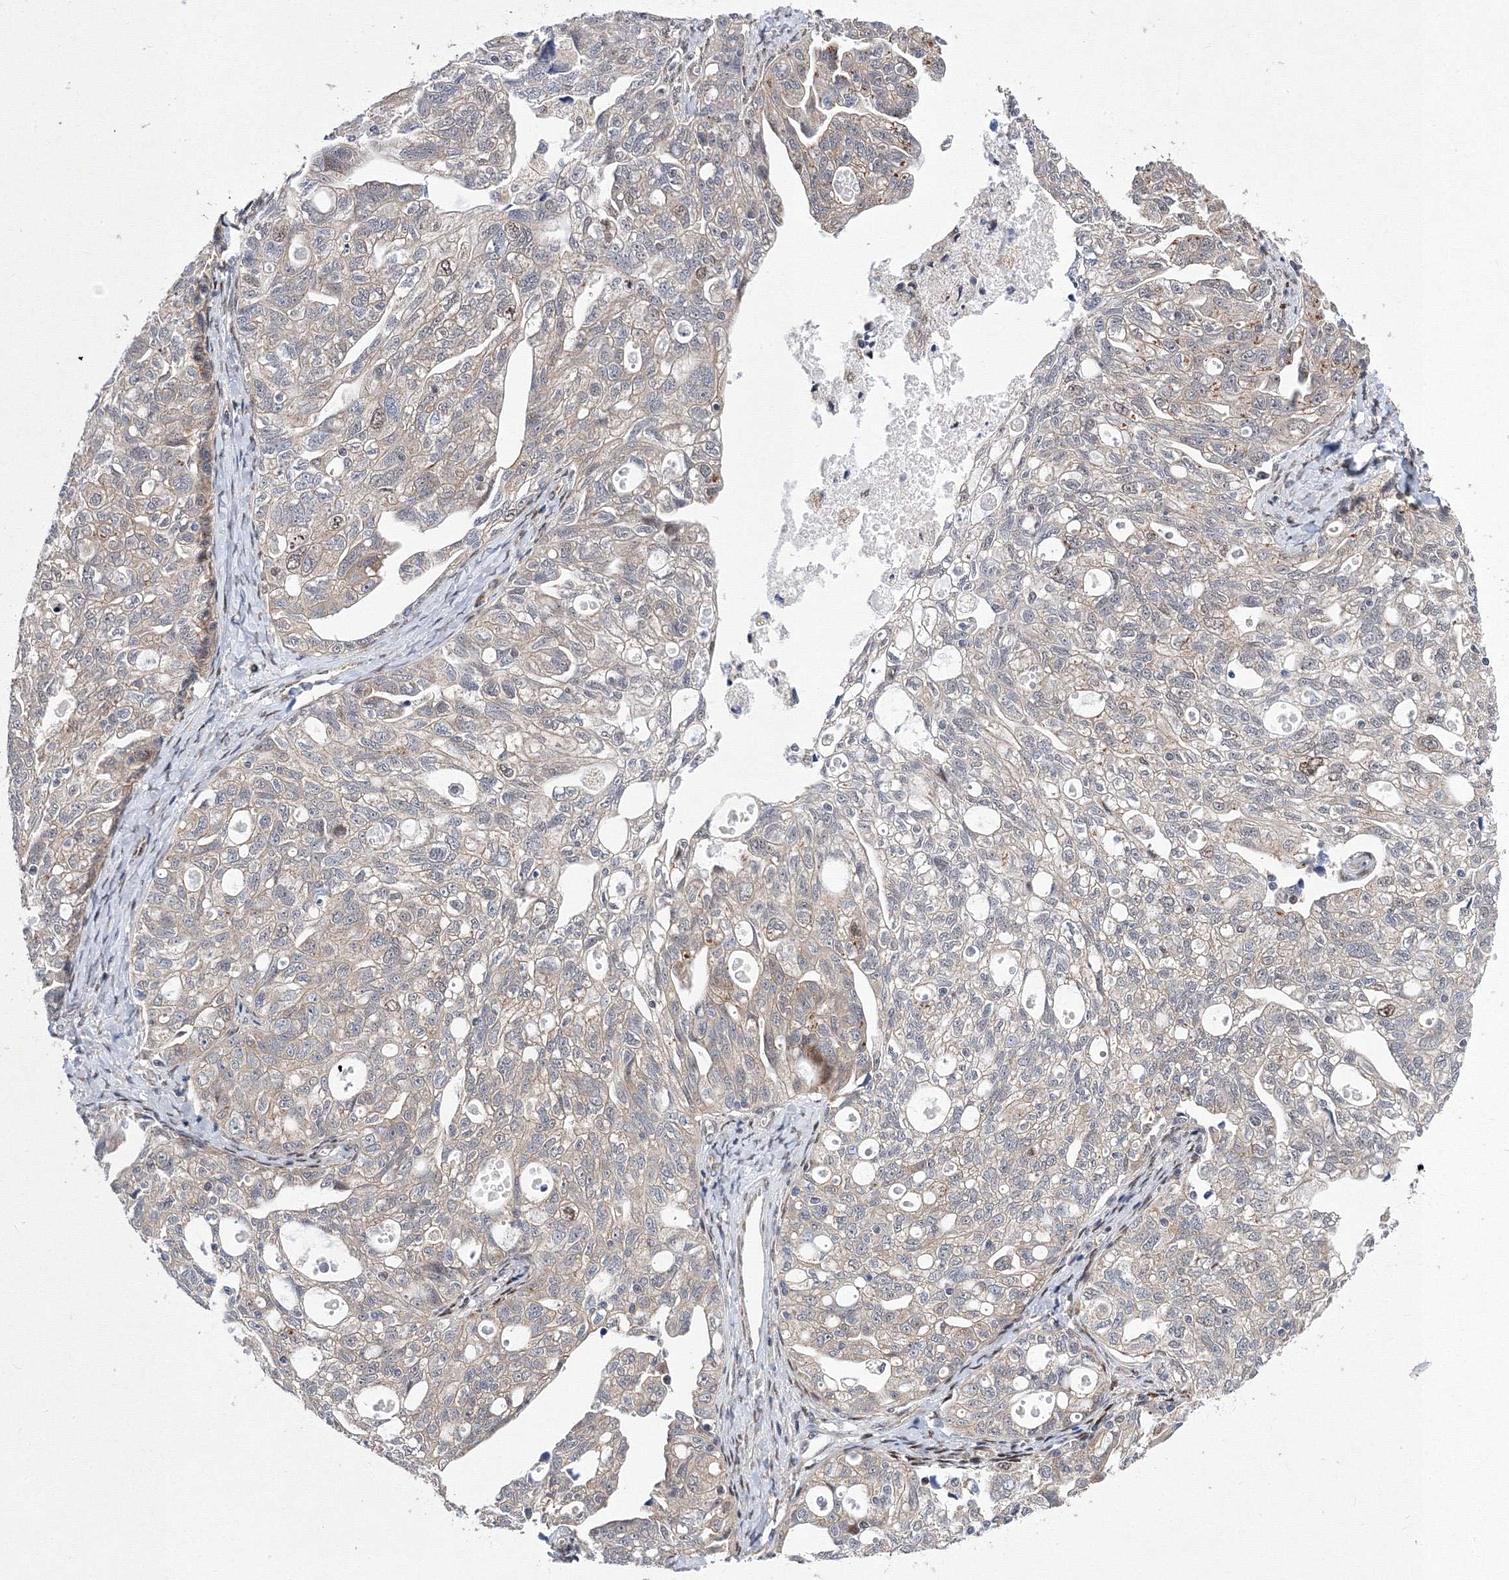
{"staining": {"intensity": "negative", "quantity": "none", "location": "none"}, "tissue": "ovarian cancer", "cell_type": "Tumor cells", "image_type": "cancer", "snomed": [{"axis": "morphology", "description": "Carcinoma, NOS"}, {"axis": "morphology", "description": "Cystadenocarcinoma, serous, NOS"}, {"axis": "topography", "description": "Ovary"}], "caption": "An immunohistochemistry (IHC) micrograph of serous cystadenocarcinoma (ovarian) is shown. There is no staining in tumor cells of serous cystadenocarcinoma (ovarian).", "gene": "GPN1", "patient": {"sex": "female", "age": 69}}